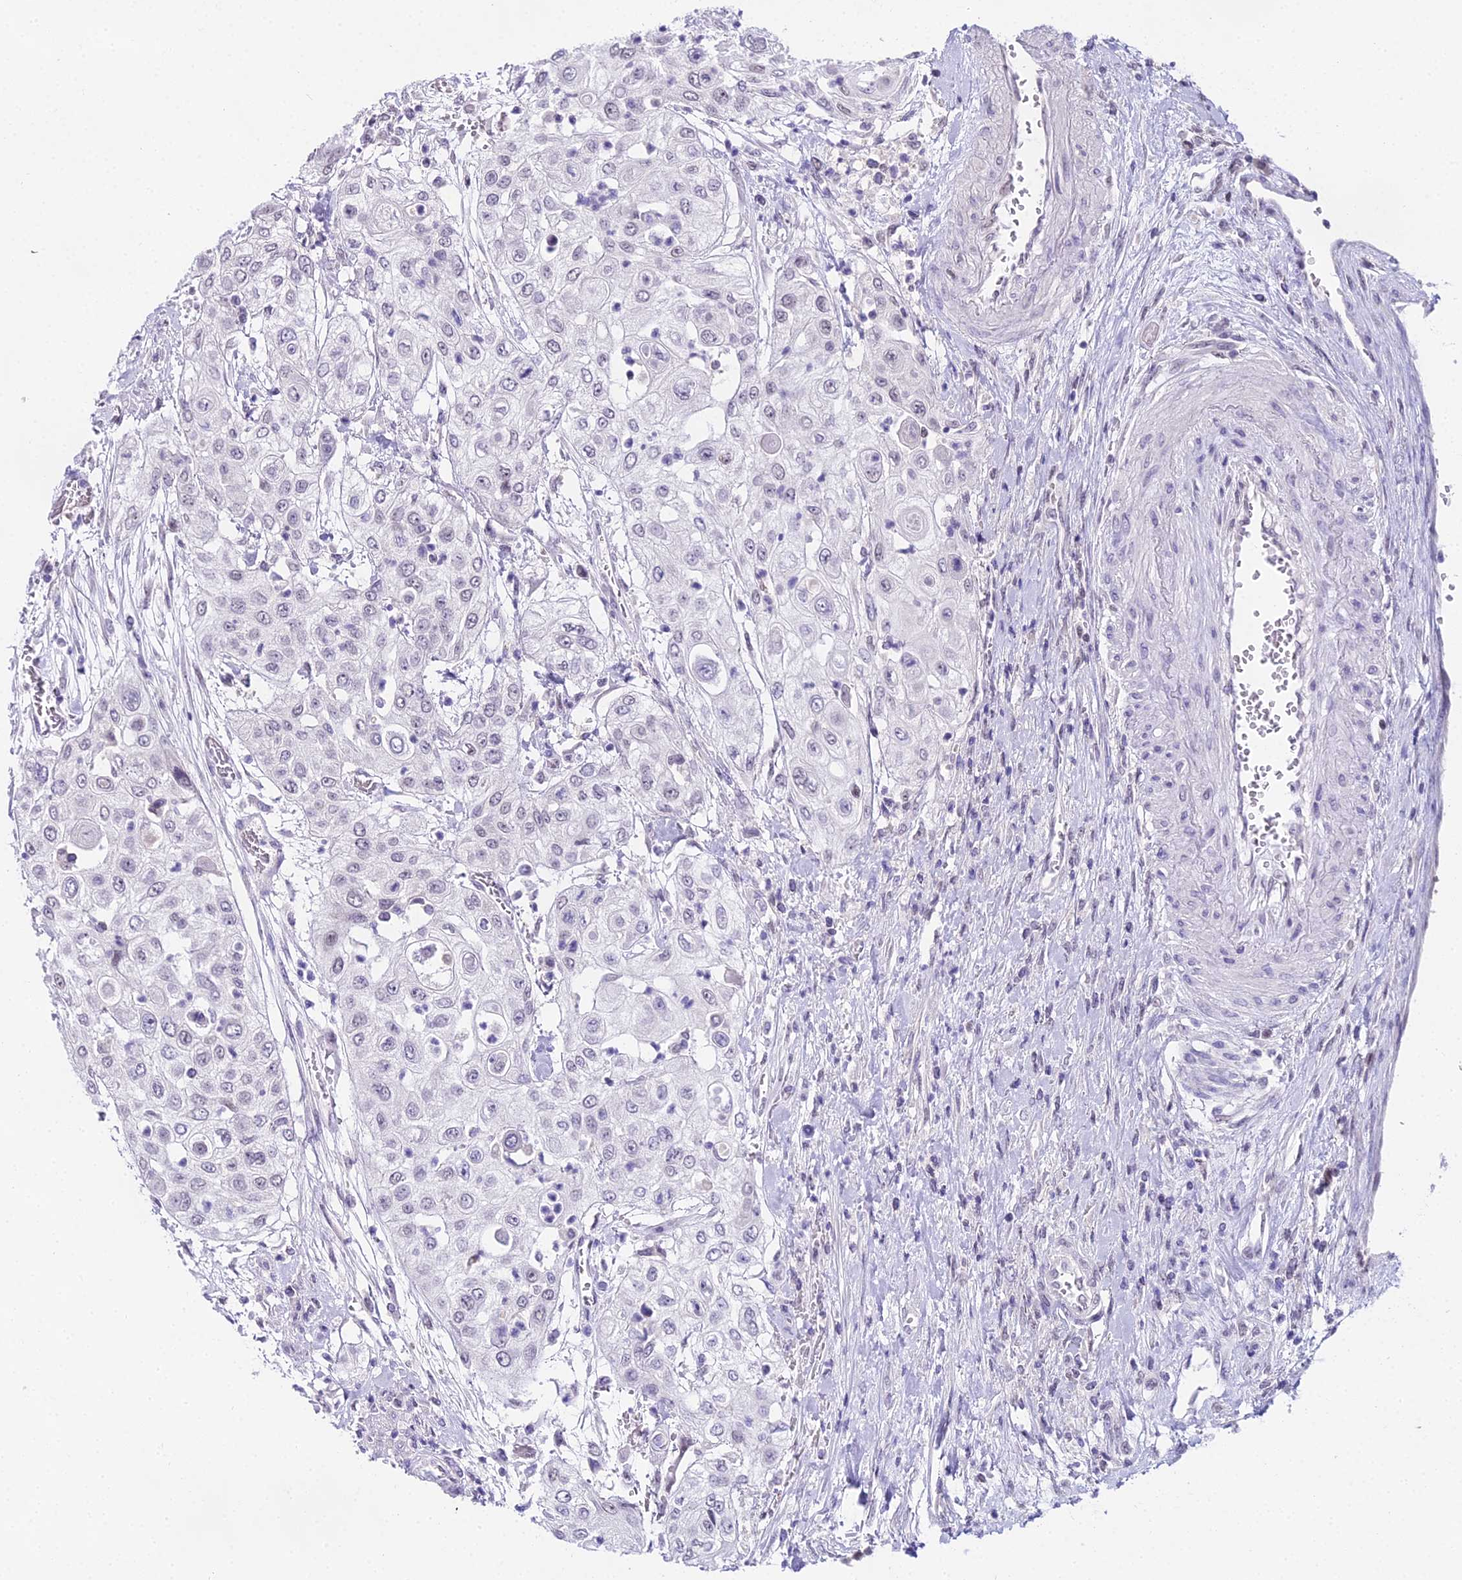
{"staining": {"intensity": "negative", "quantity": "none", "location": "none"}, "tissue": "urothelial cancer", "cell_type": "Tumor cells", "image_type": "cancer", "snomed": [{"axis": "morphology", "description": "Urothelial carcinoma, High grade"}, {"axis": "topography", "description": "Urinary bladder"}], "caption": "Immunohistochemical staining of urothelial carcinoma (high-grade) demonstrates no significant positivity in tumor cells.", "gene": "MAT2A", "patient": {"sex": "female", "age": 79}}